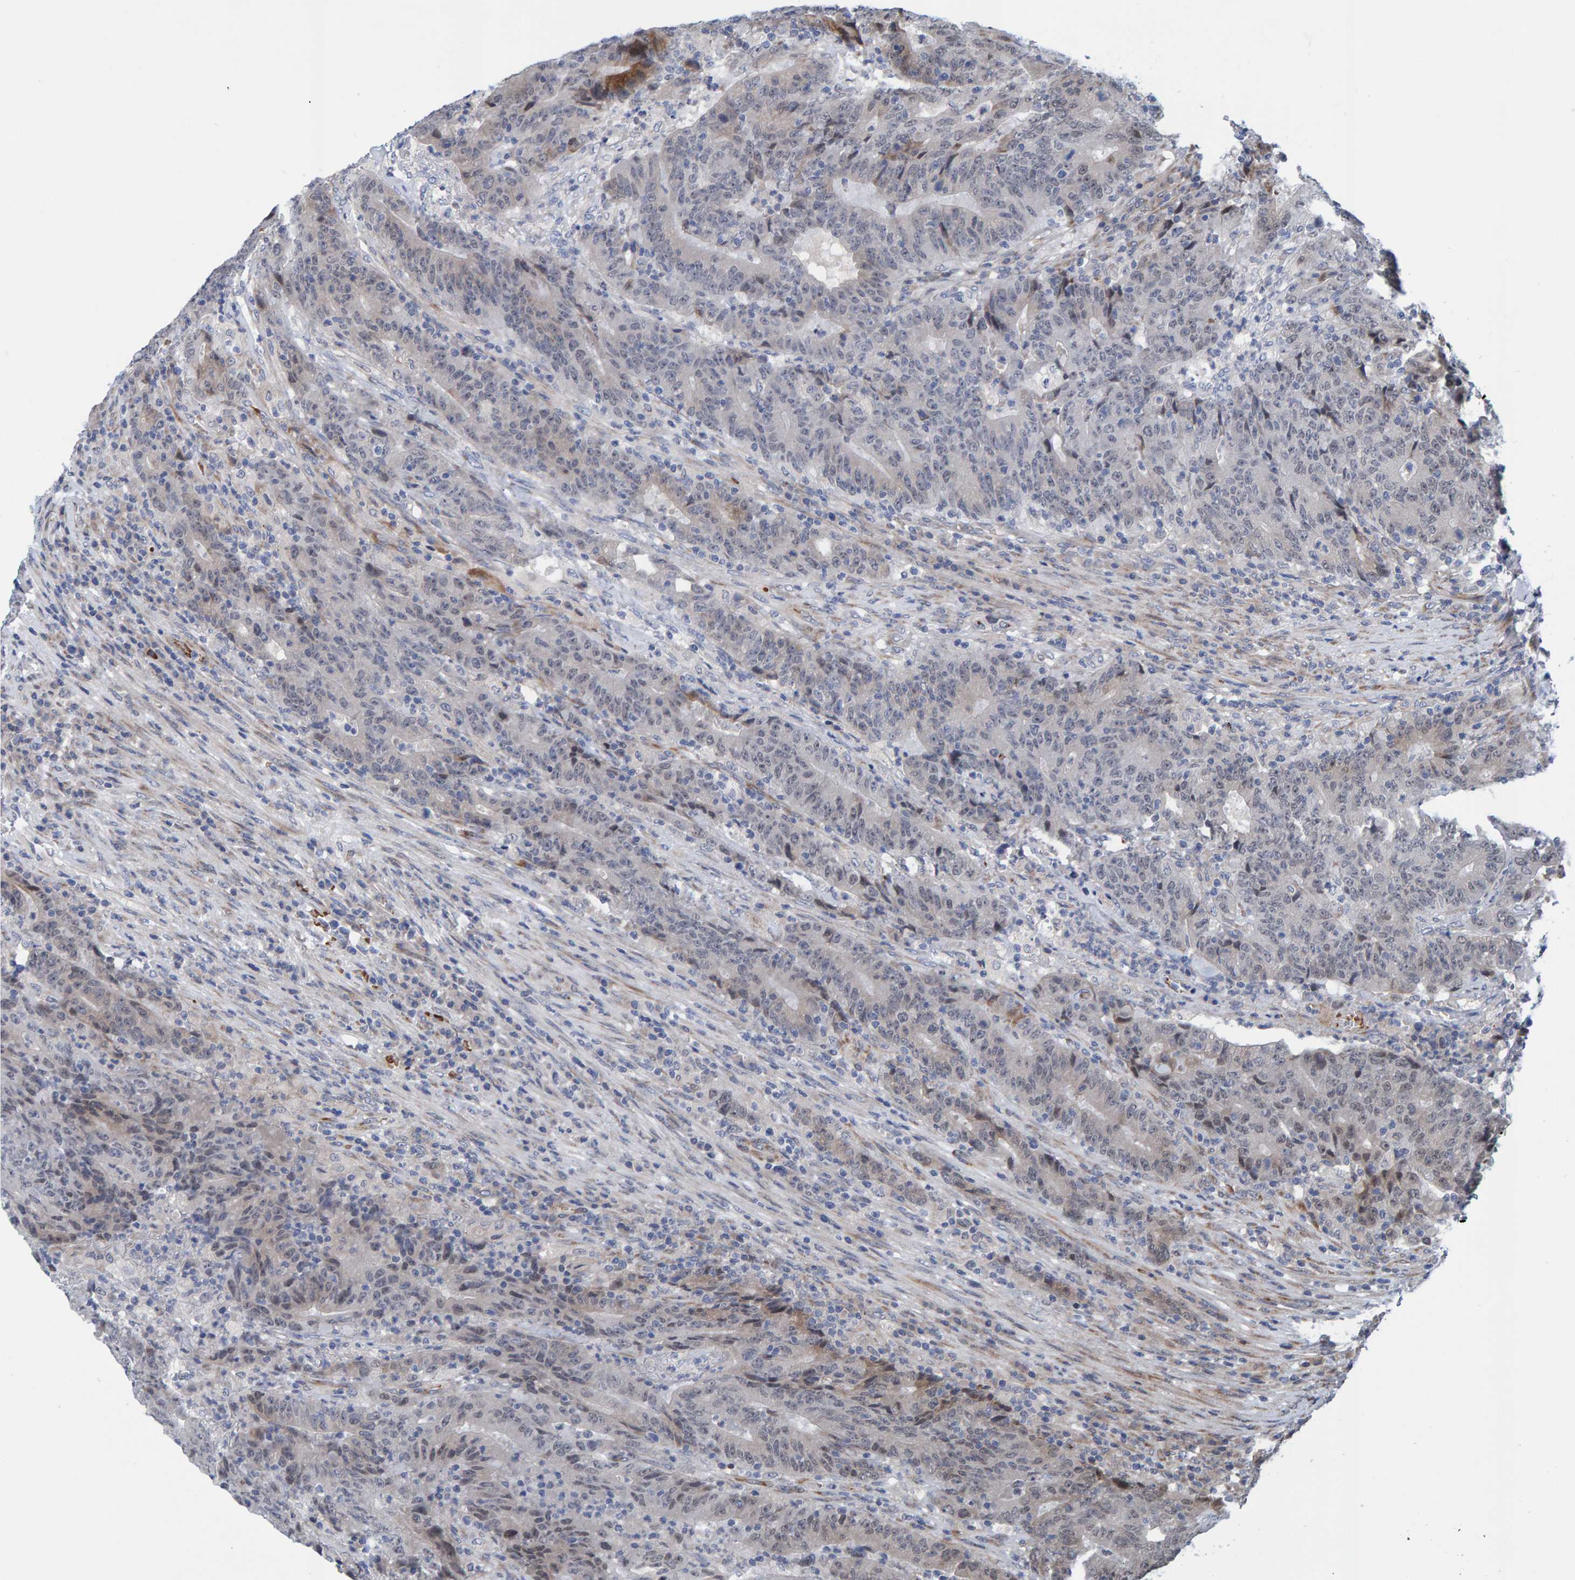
{"staining": {"intensity": "weak", "quantity": "<25%", "location": "cytoplasmic/membranous,nuclear"}, "tissue": "colorectal cancer", "cell_type": "Tumor cells", "image_type": "cancer", "snomed": [{"axis": "morphology", "description": "Normal tissue, NOS"}, {"axis": "morphology", "description": "Adenocarcinoma, NOS"}, {"axis": "topography", "description": "Colon"}], "caption": "There is no significant positivity in tumor cells of adenocarcinoma (colorectal).", "gene": "MFSD6L", "patient": {"sex": "female", "age": 75}}